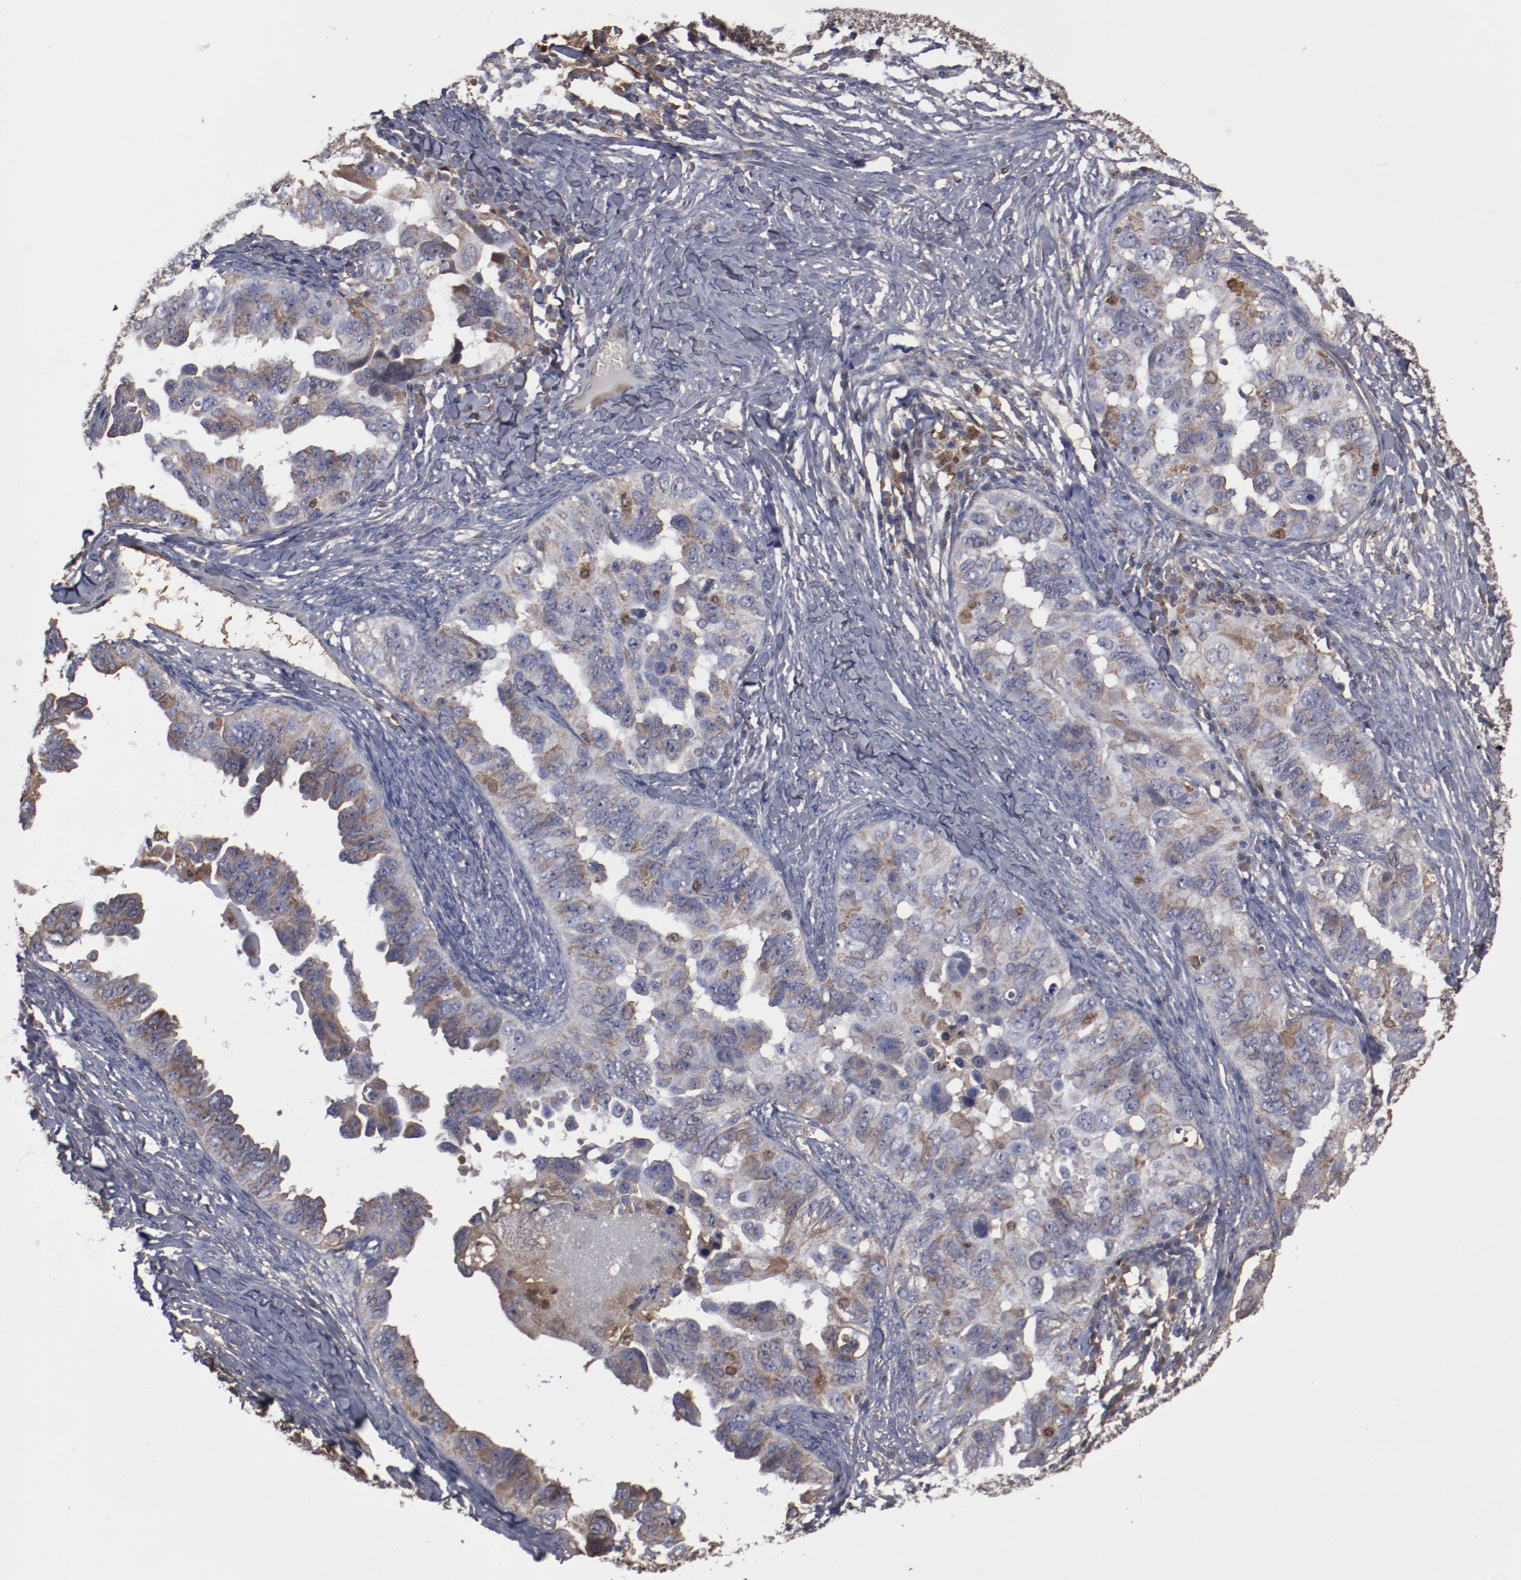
{"staining": {"intensity": "moderate", "quantity": "25%-75%", "location": "cytoplasmic/membranous"}, "tissue": "ovarian cancer", "cell_type": "Tumor cells", "image_type": "cancer", "snomed": [{"axis": "morphology", "description": "Cystadenocarcinoma, serous, NOS"}, {"axis": "topography", "description": "Ovary"}], "caption": "This is an image of IHC staining of ovarian cancer (serous cystadenocarcinoma), which shows moderate staining in the cytoplasmic/membranous of tumor cells.", "gene": "DNAAF2", "patient": {"sex": "female", "age": 82}}